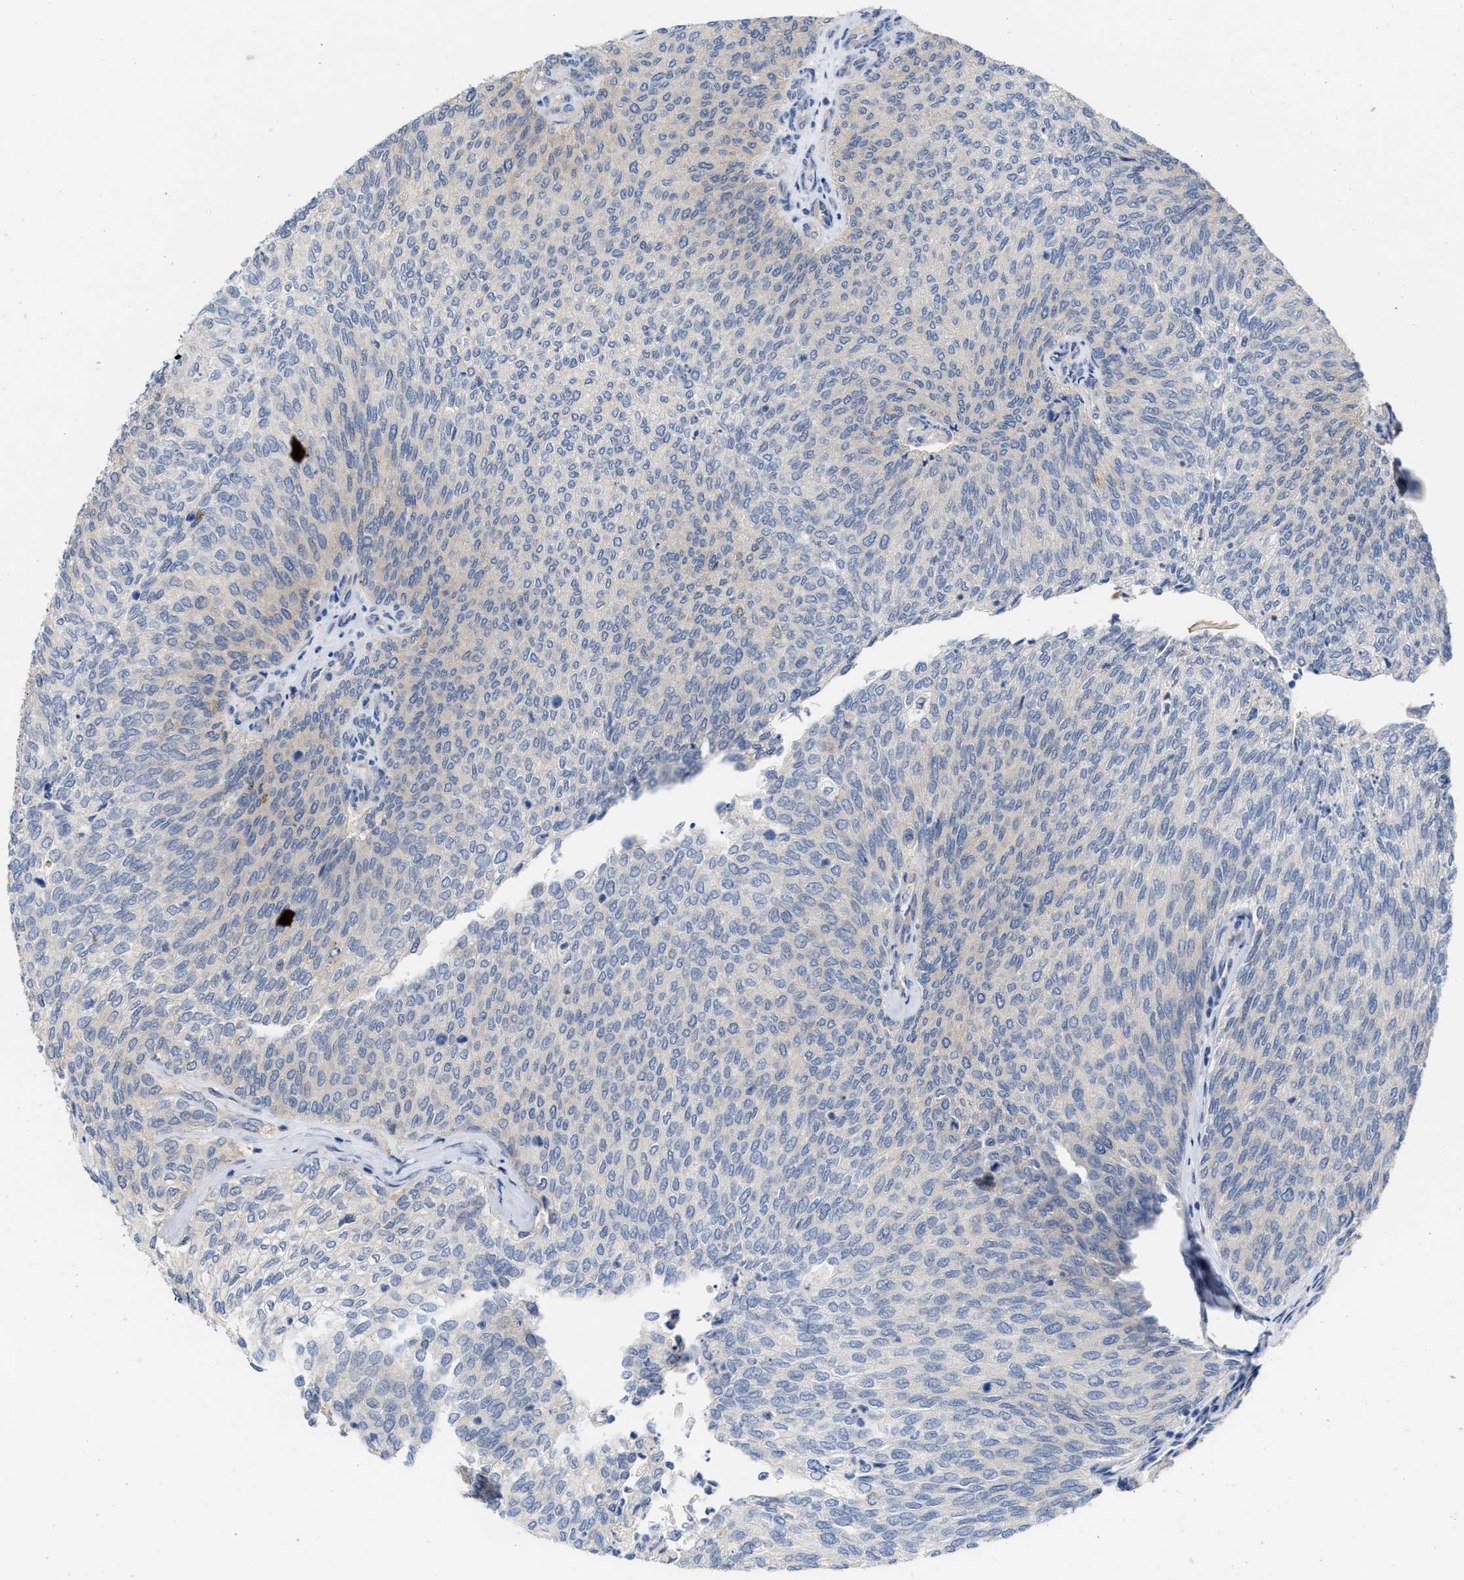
{"staining": {"intensity": "negative", "quantity": "none", "location": "none"}, "tissue": "urothelial cancer", "cell_type": "Tumor cells", "image_type": "cancer", "snomed": [{"axis": "morphology", "description": "Urothelial carcinoma, Low grade"}, {"axis": "topography", "description": "Urinary bladder"}], "caption": "Immunohistochemistry of low-grade urothelial carcinoma displays no expression in tumor cells.", "gene": "NAPEPLD", "patient": {"sex": "female", "age": 79}}